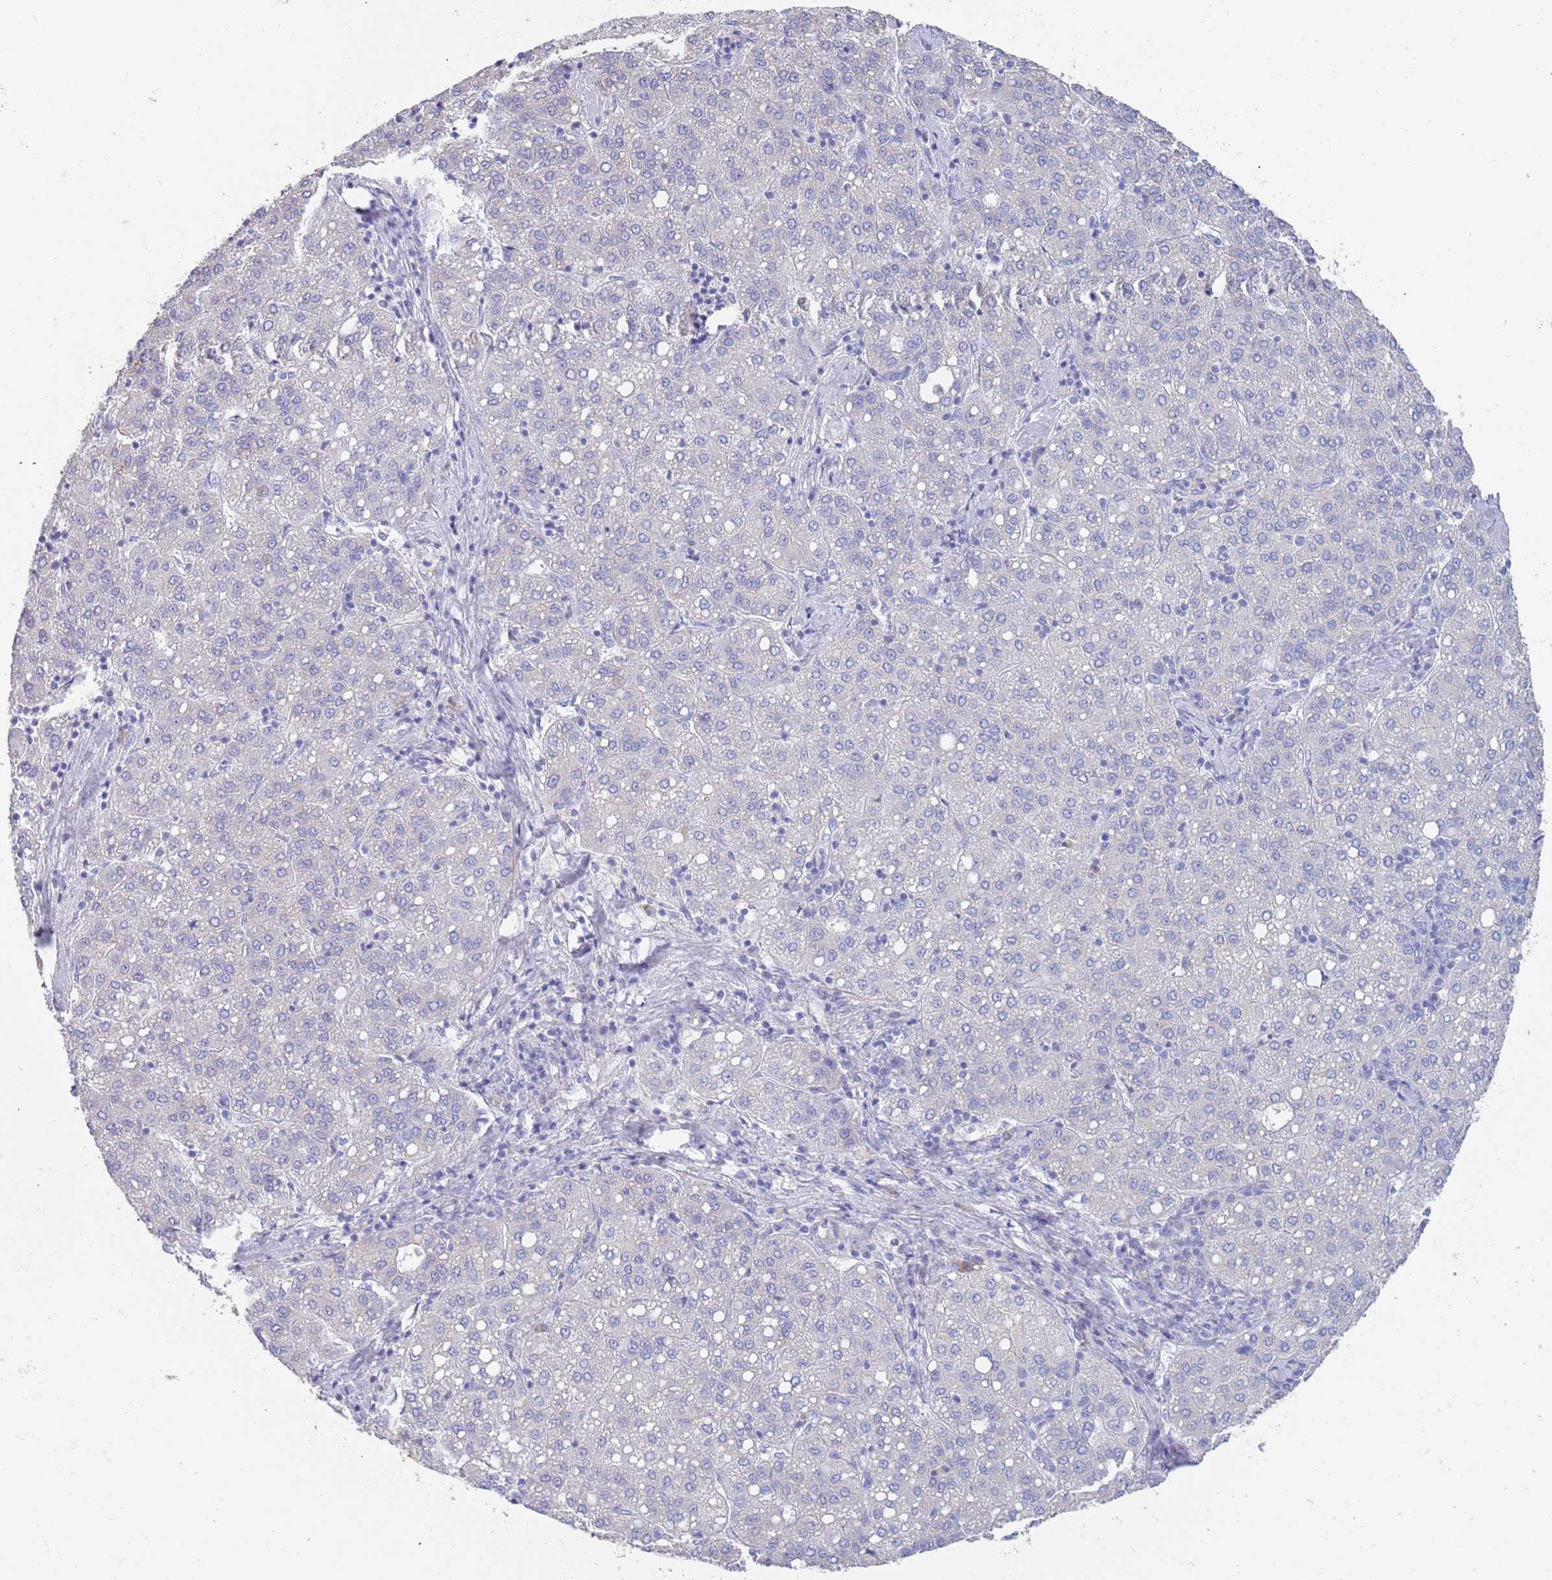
{"staining": {"intensity": "negative", "quantity": "none", "location": "none"}, "tissue": "liver cancer", "cell_type": "Tumor cells", "image_type": "cancer", "snomed": [{"axis": "morphology", "description": "Carcinoma, Hepatocellular, NOS"}, {"axis": "topography", "description": "Liver"}], "caption": "The photomicrograph shows no significant expression in tumor cells of hepatocellular carcinoma (liver).", "gene": "CCDC149", "patient": {"sex": "male", "age": 65}}